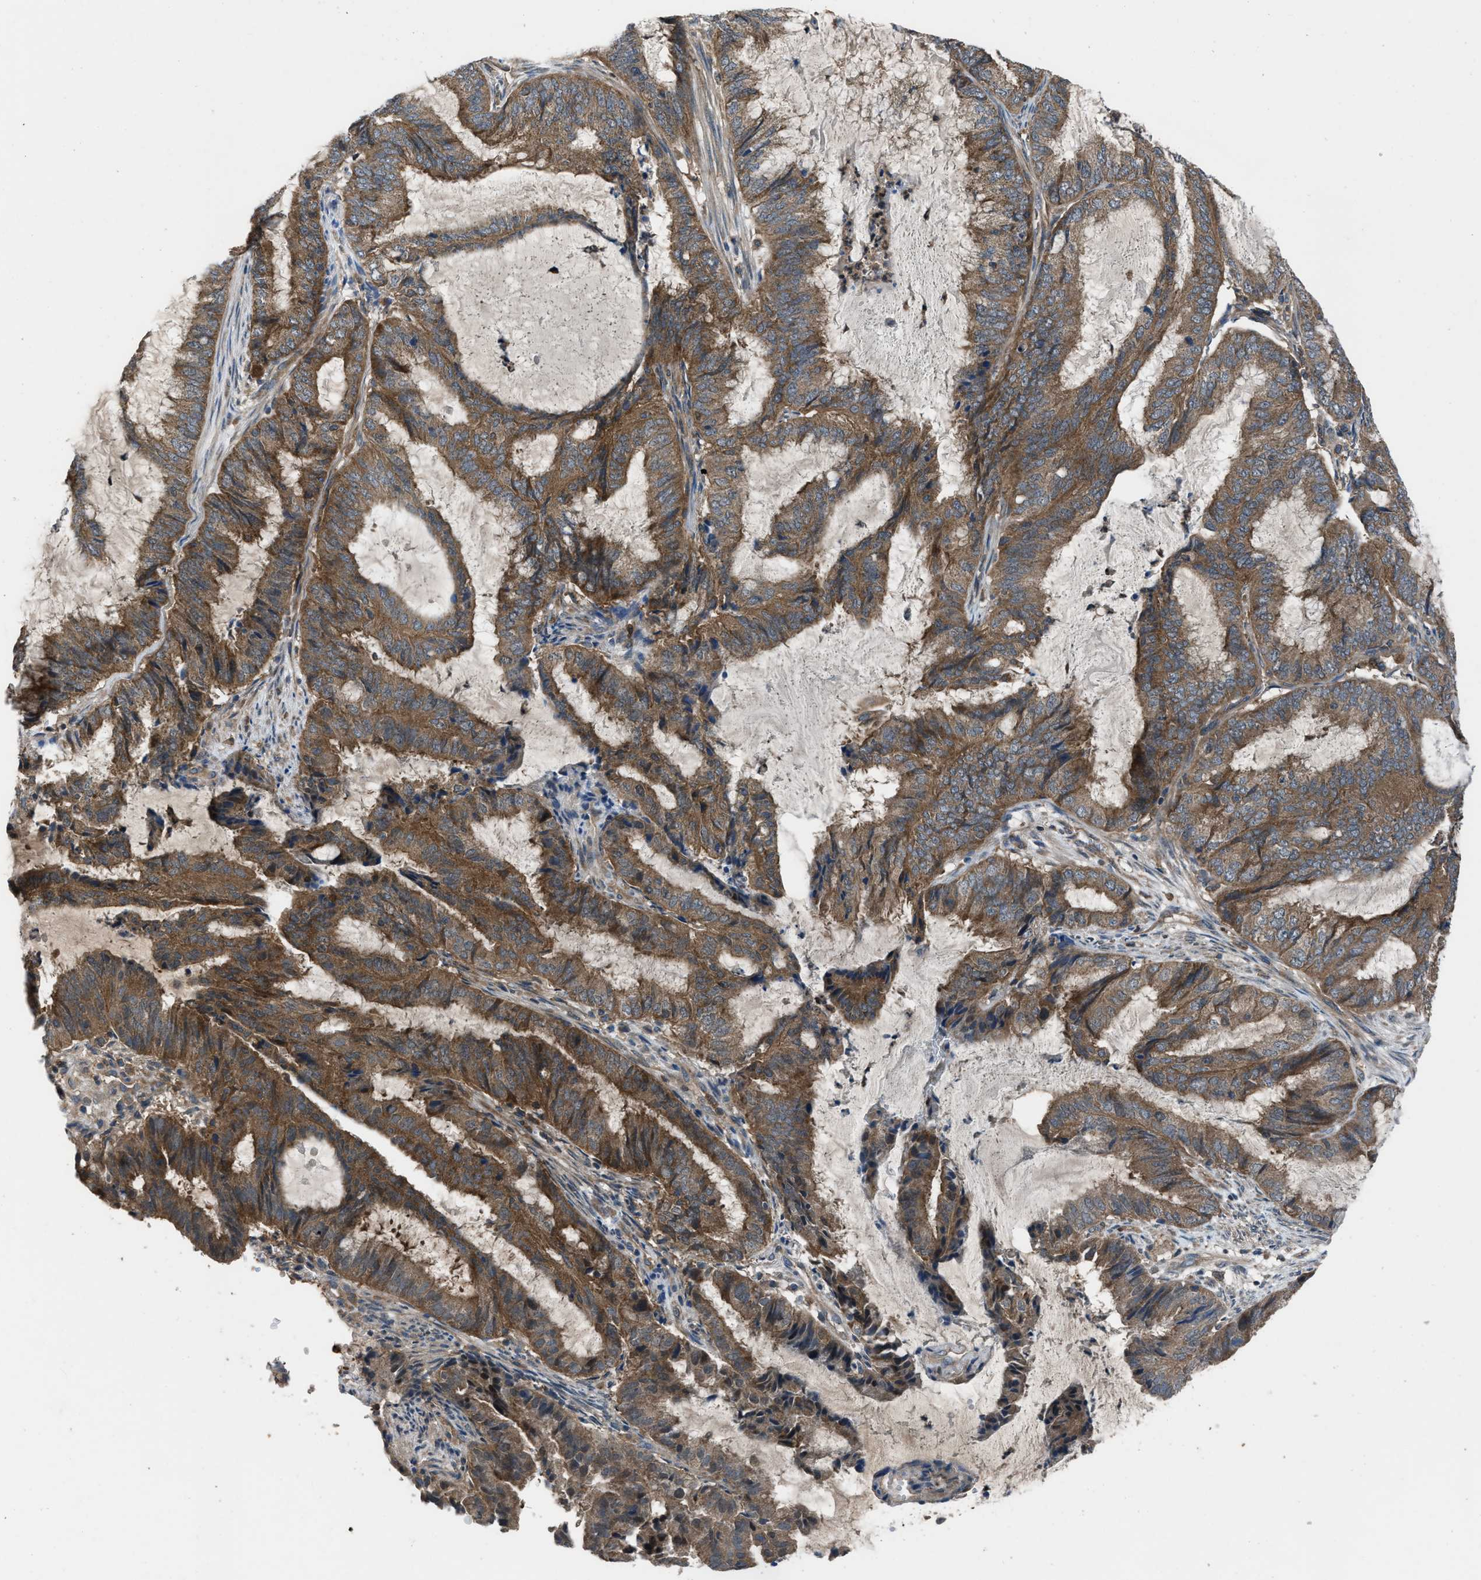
{"staining": {"intensity": "moderate", "quantity": ">75%", "location": "cytoplasmic/membranous"}, "tissue": "endometrial cancer", "cell_type": "Tumor cells", "image_type": "cancer", "snomed": [{"axis": "morphology", "description": "Adenocarcinoma, NOS"}, {"axis": "topography", "description": "Endometrium"}], "caption": "Protein staining by IHC demonstrates moderate cytoplasmic/membranous positivity in approximately >75% of tumor cells in adenocarcinoma (endometrial). (brown staining indicates protein expression, while blue staining denotes nuclei).", "gene": "USP25", "patient": {"sex": "female", "age": 51}}